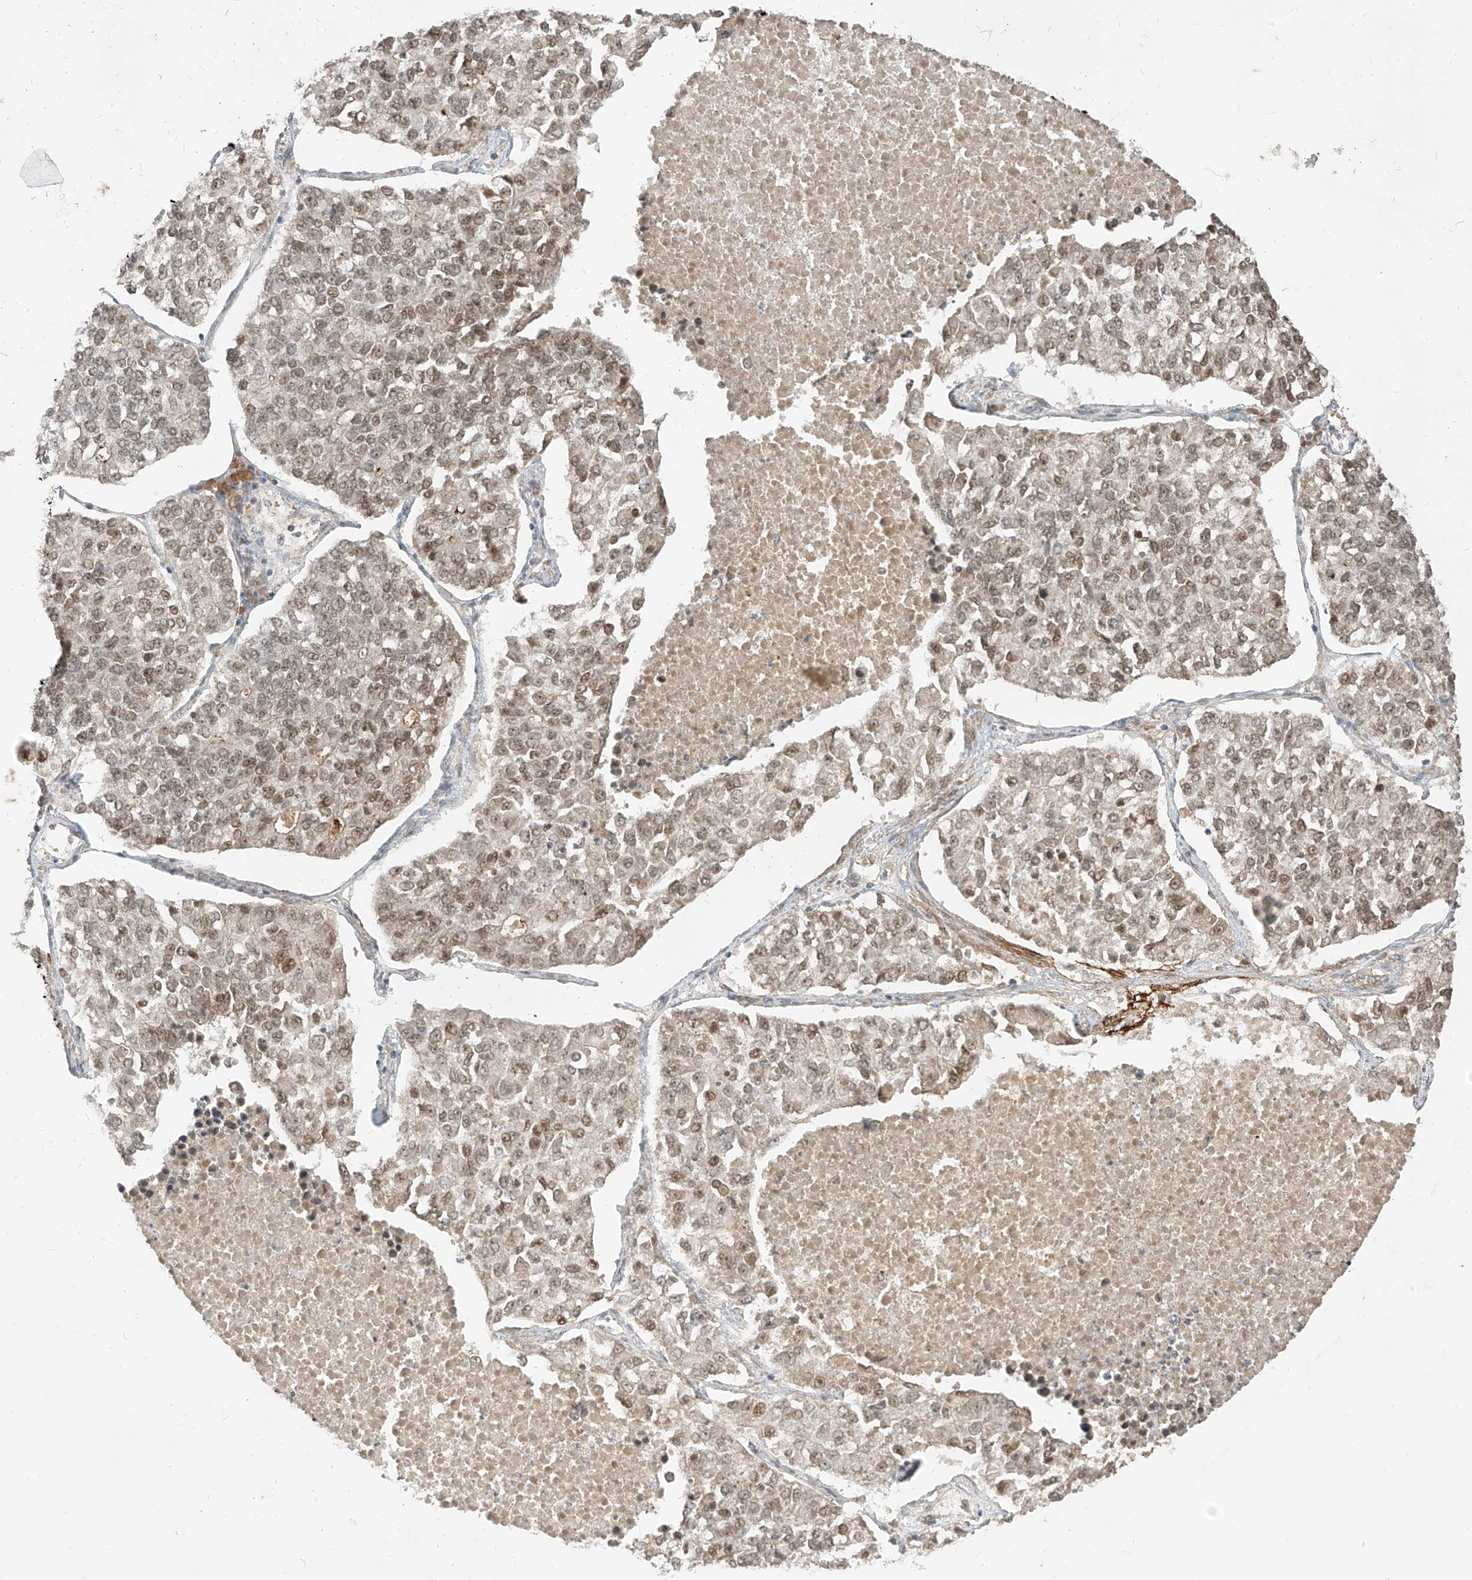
{"staining": {"intensity": "weak", "quantity": ">75%", "location": "nuclear"}, "tissue": "lung cancer", "cell_type": "Tumor cells", "image_type": "cancer", "snomed": [{"axis": "morphology", "description": "Adenocarcinoma, NOS"}, {"axis": "topography", "description": "Lung"}], "caption": "Lung cancer stained with a protein marker demonstrates weak staining in tumor cells.", "gene": "LCOR", "patient": {"sex": "male", "age": 49}}